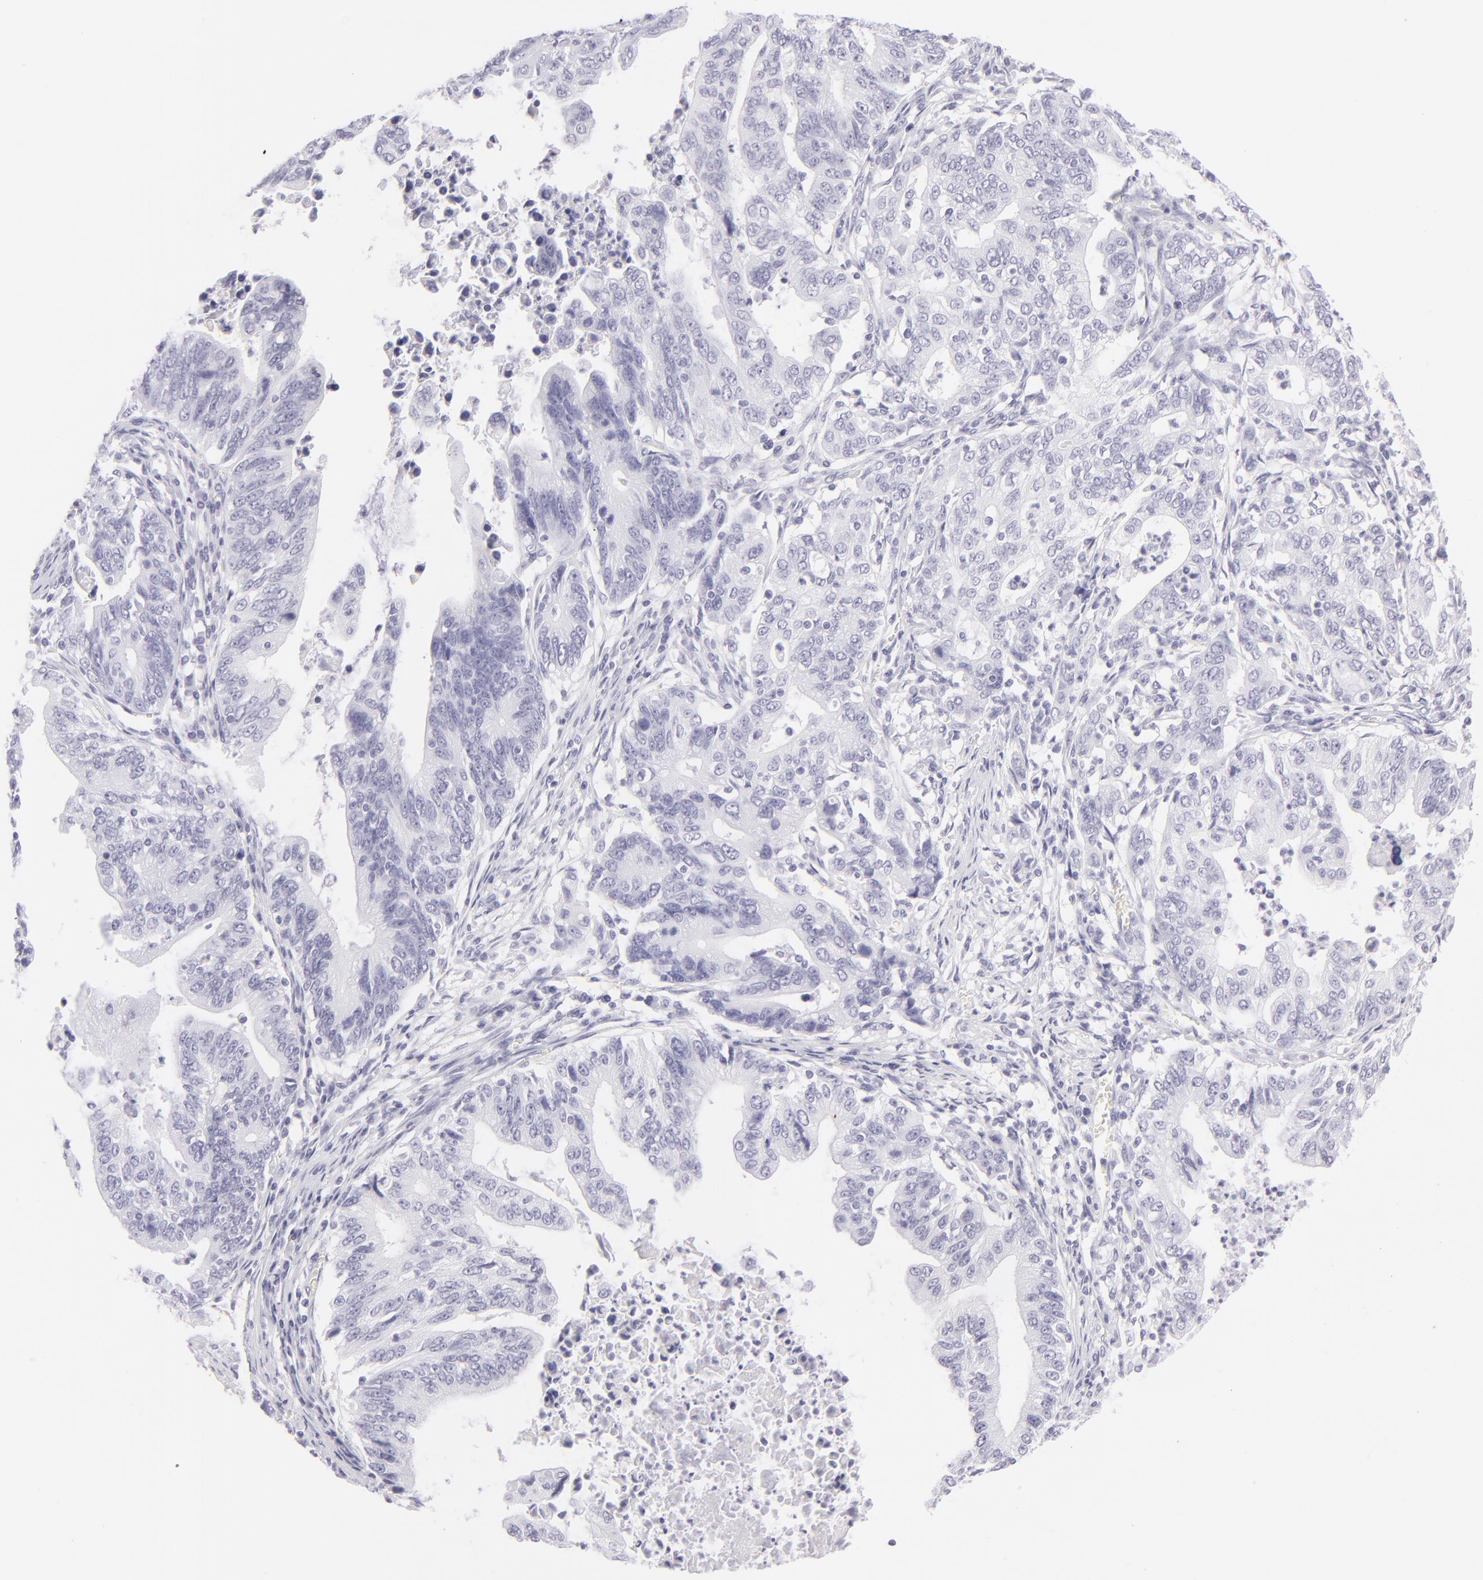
{"staining": {"intensity": "negative", "quantity": "none", "location": "none"}, "tissue": "stomach cancer", "cell_type": "Tumor cells", "image_type": "cancer", "snomed": [{"axis": "morphology", "description": "Adenocarcinoma, NOS"}, {"axis": "topography", "description": "Stomach, upper"}], "caption": "Tumor cells are negative for protein expression in human stomach cancer.", "gene": "FCER2", "patient": {"sex": "female", "age": 50}}